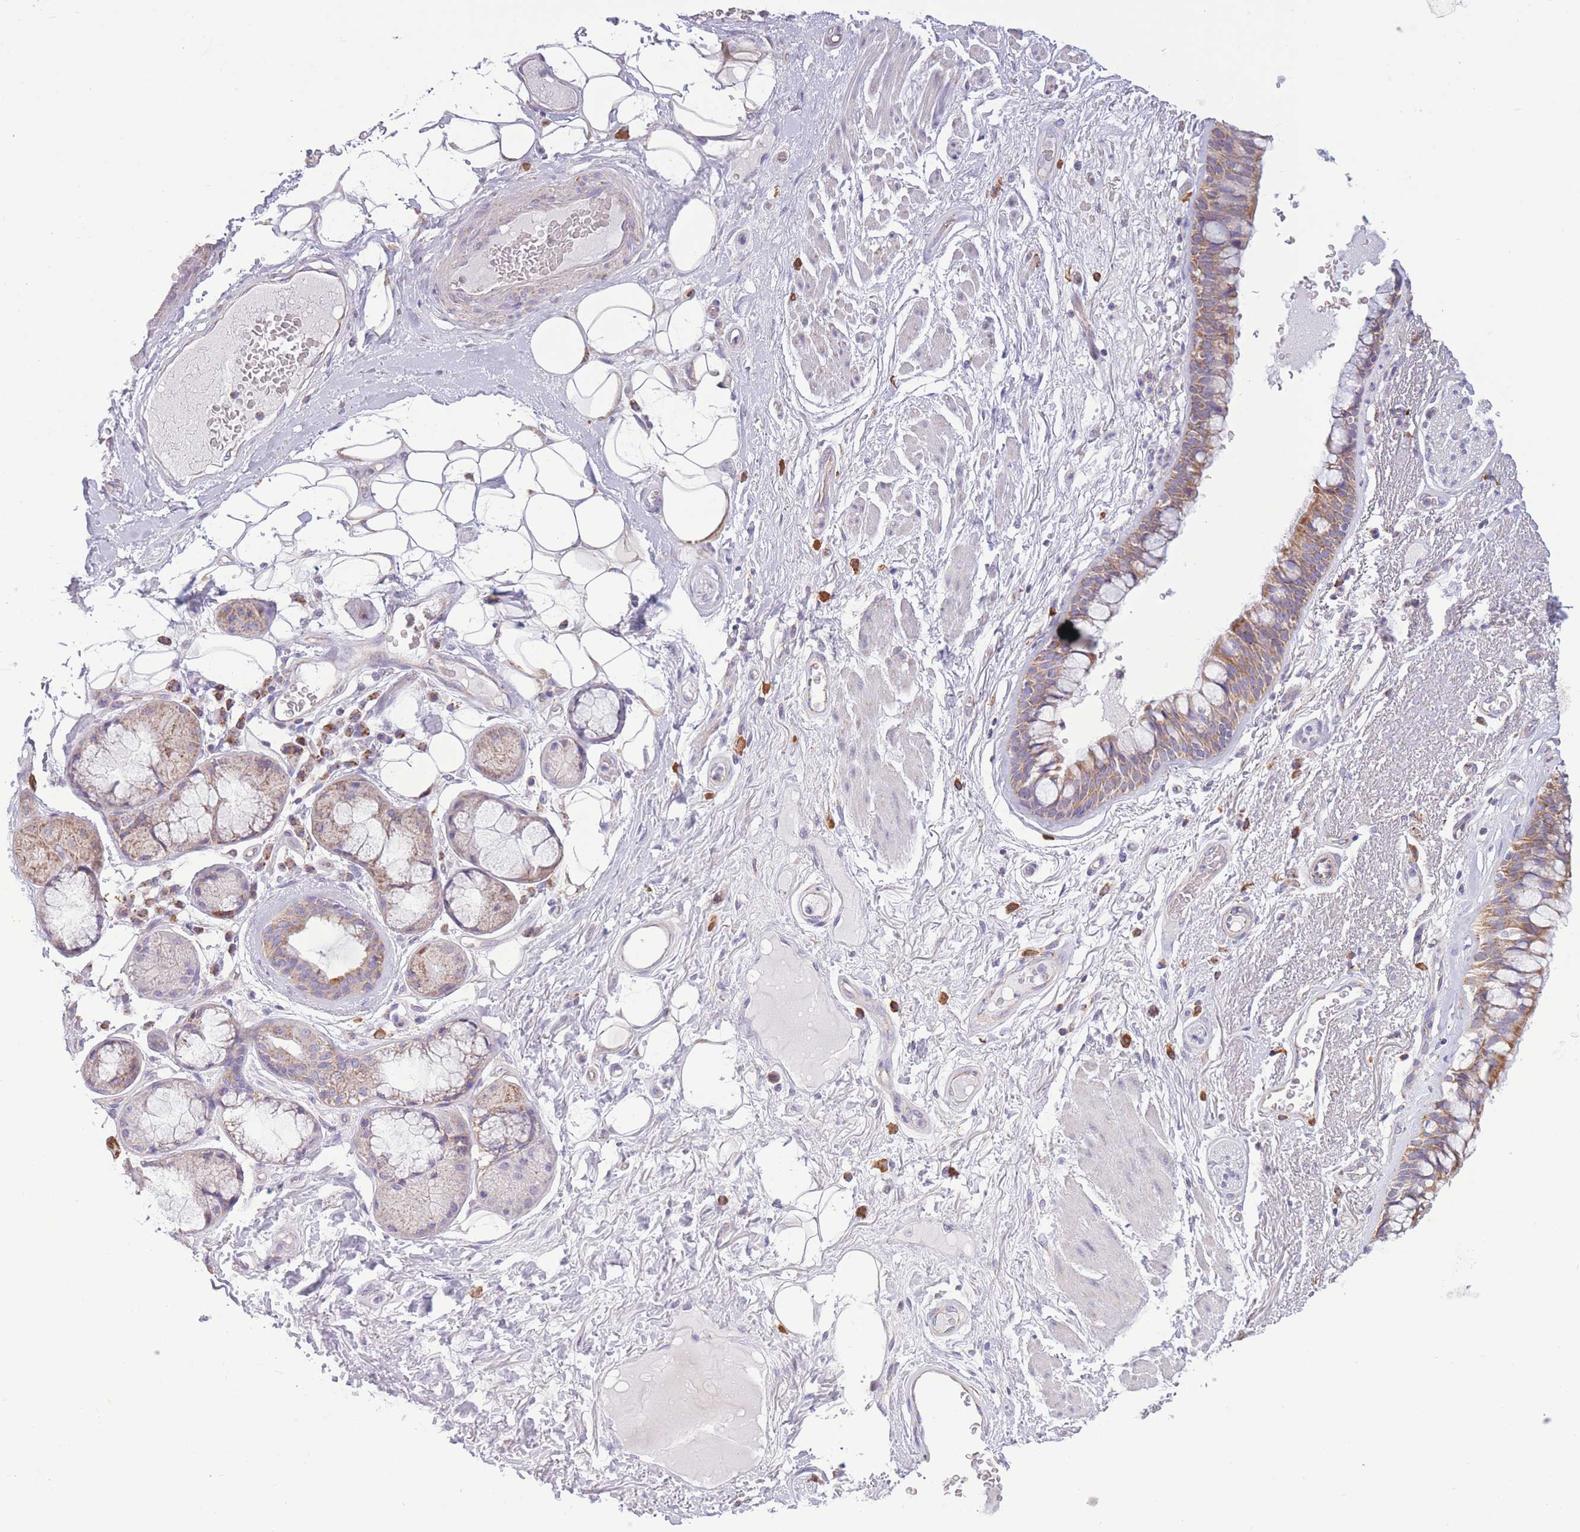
{"staining": {"intensity": "moderate", "quantity": "25%-75%", "location": "cytoplasmic/membranous,nuclear"}, "tissue": "bronchus", "cell_type": "Respiratory epithelial cells", "image_type": "normal", "snomed": [{"axis": "morphology", "description": "Normal tissue, NOS"}, {"axis": "morphology", "description": "Squamous cell carcinoma, NOS"}, {"axis": "topography", "description": "Lymph node"}, {"axis": "topography", "description": "Bronchus"}, {"axis": "topography", "description": "Lung"}], "caption": "Brown immunohistochemical staining in unremarkable human bronchus displays moderate cytoplasmic/membranous,nuclear staining in about 25%-75% of respiratory epithelial cells.", "gene": "PDHA1", "patient": {"sex": "male", "age": 66}}